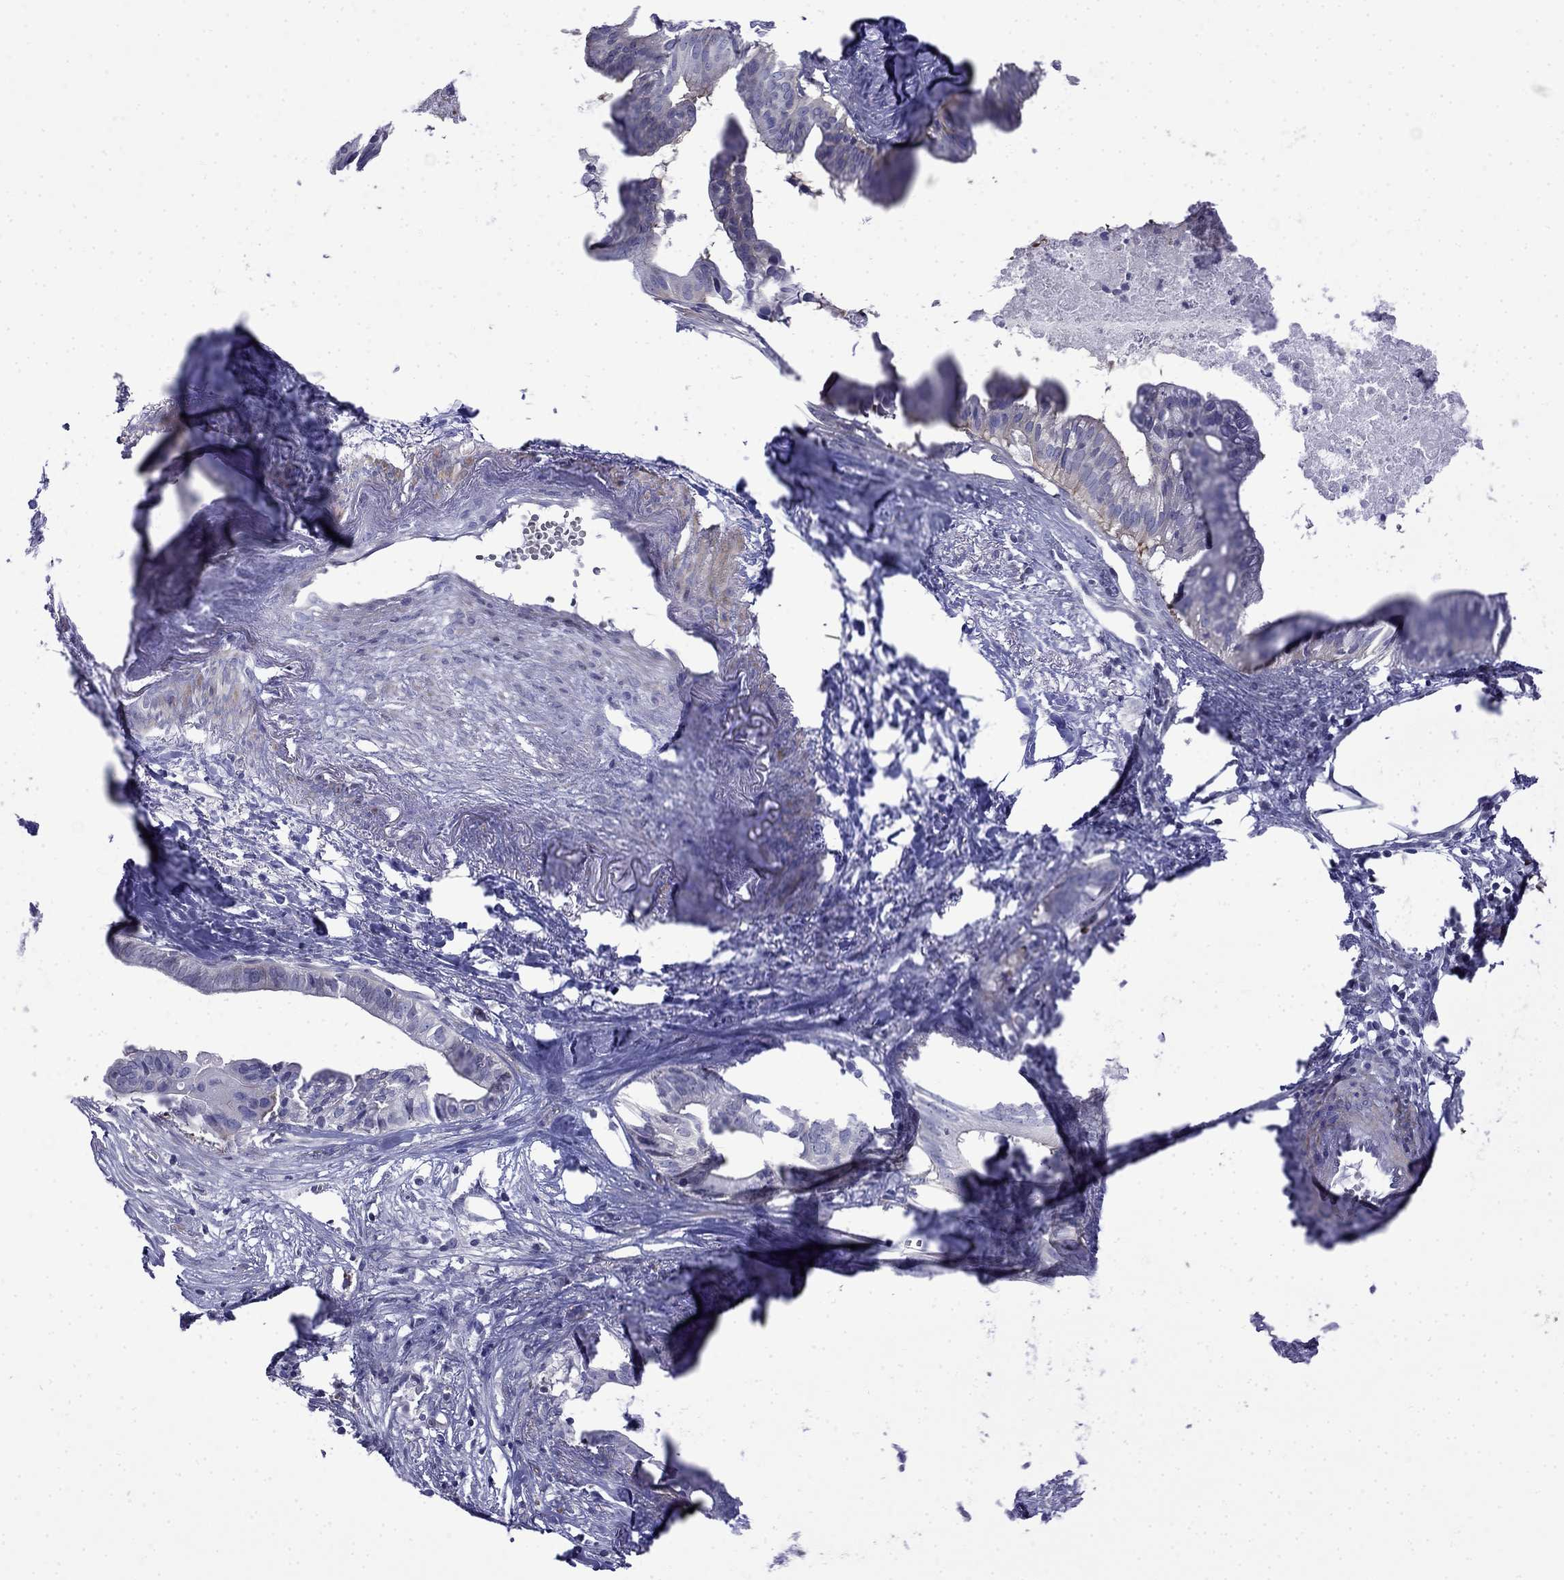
{"staining": {"intensity": "negative", "quantity": "none", "location": "none"}, "tissue": "pancreatic cancer", "cell_type": "Tumor cells", "image_type": "cancer", "snomed": [{"axis": "morphology", "description": "Adenocarcinoma, NOS"}, {"axis": "topography", "description": "Pancreas"}], "caption": "DAB immunohistochemical staining of pancreatic cancer (adenocarcinoma) displays no significant positivity in tumor cells.", "gene": "PRR18", "patient": {"sex": "male", "age": 61}}